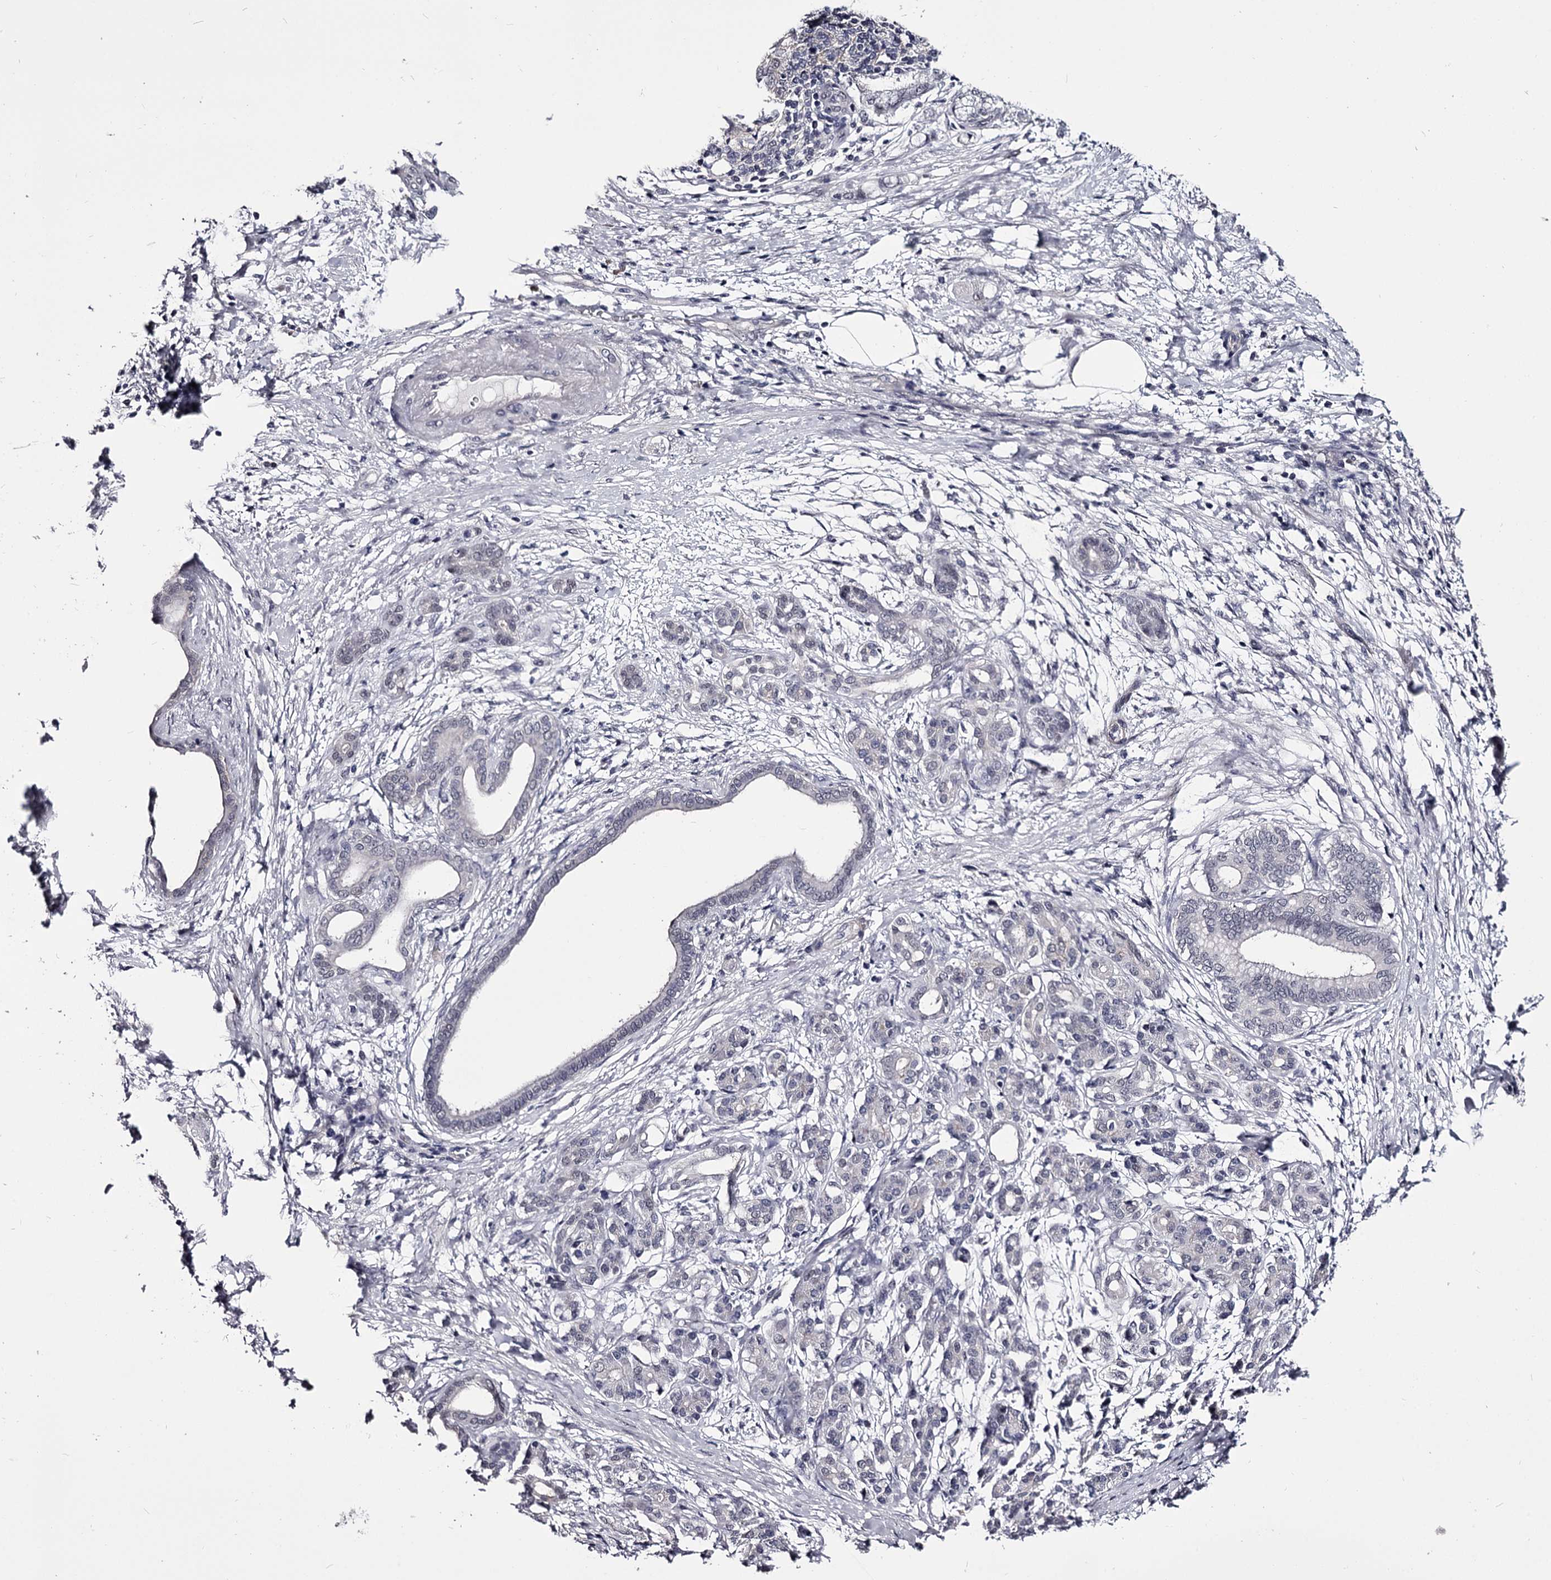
{"staining": {"intensity": "negative", "quantity": "none", "location": "none"}, "tissue": "pancreatic cancer", "cell_type": "Tumor cells", "image_type": "cancer", "snomed": [{"axis": "morphology", "description": "Adenocarcinoma, NOS"}, {"axis": "topography", "description": "Pancreas"}], "caption": "This image is of pancreatic adenocarcinoma stained with immunohistochemistry to label a protein in brown with the nuclei are counter-stained blue. There is no positivity in tumor cells.", "gene": "OVOL2", "patient": {"sex": "female", "age": 55}}